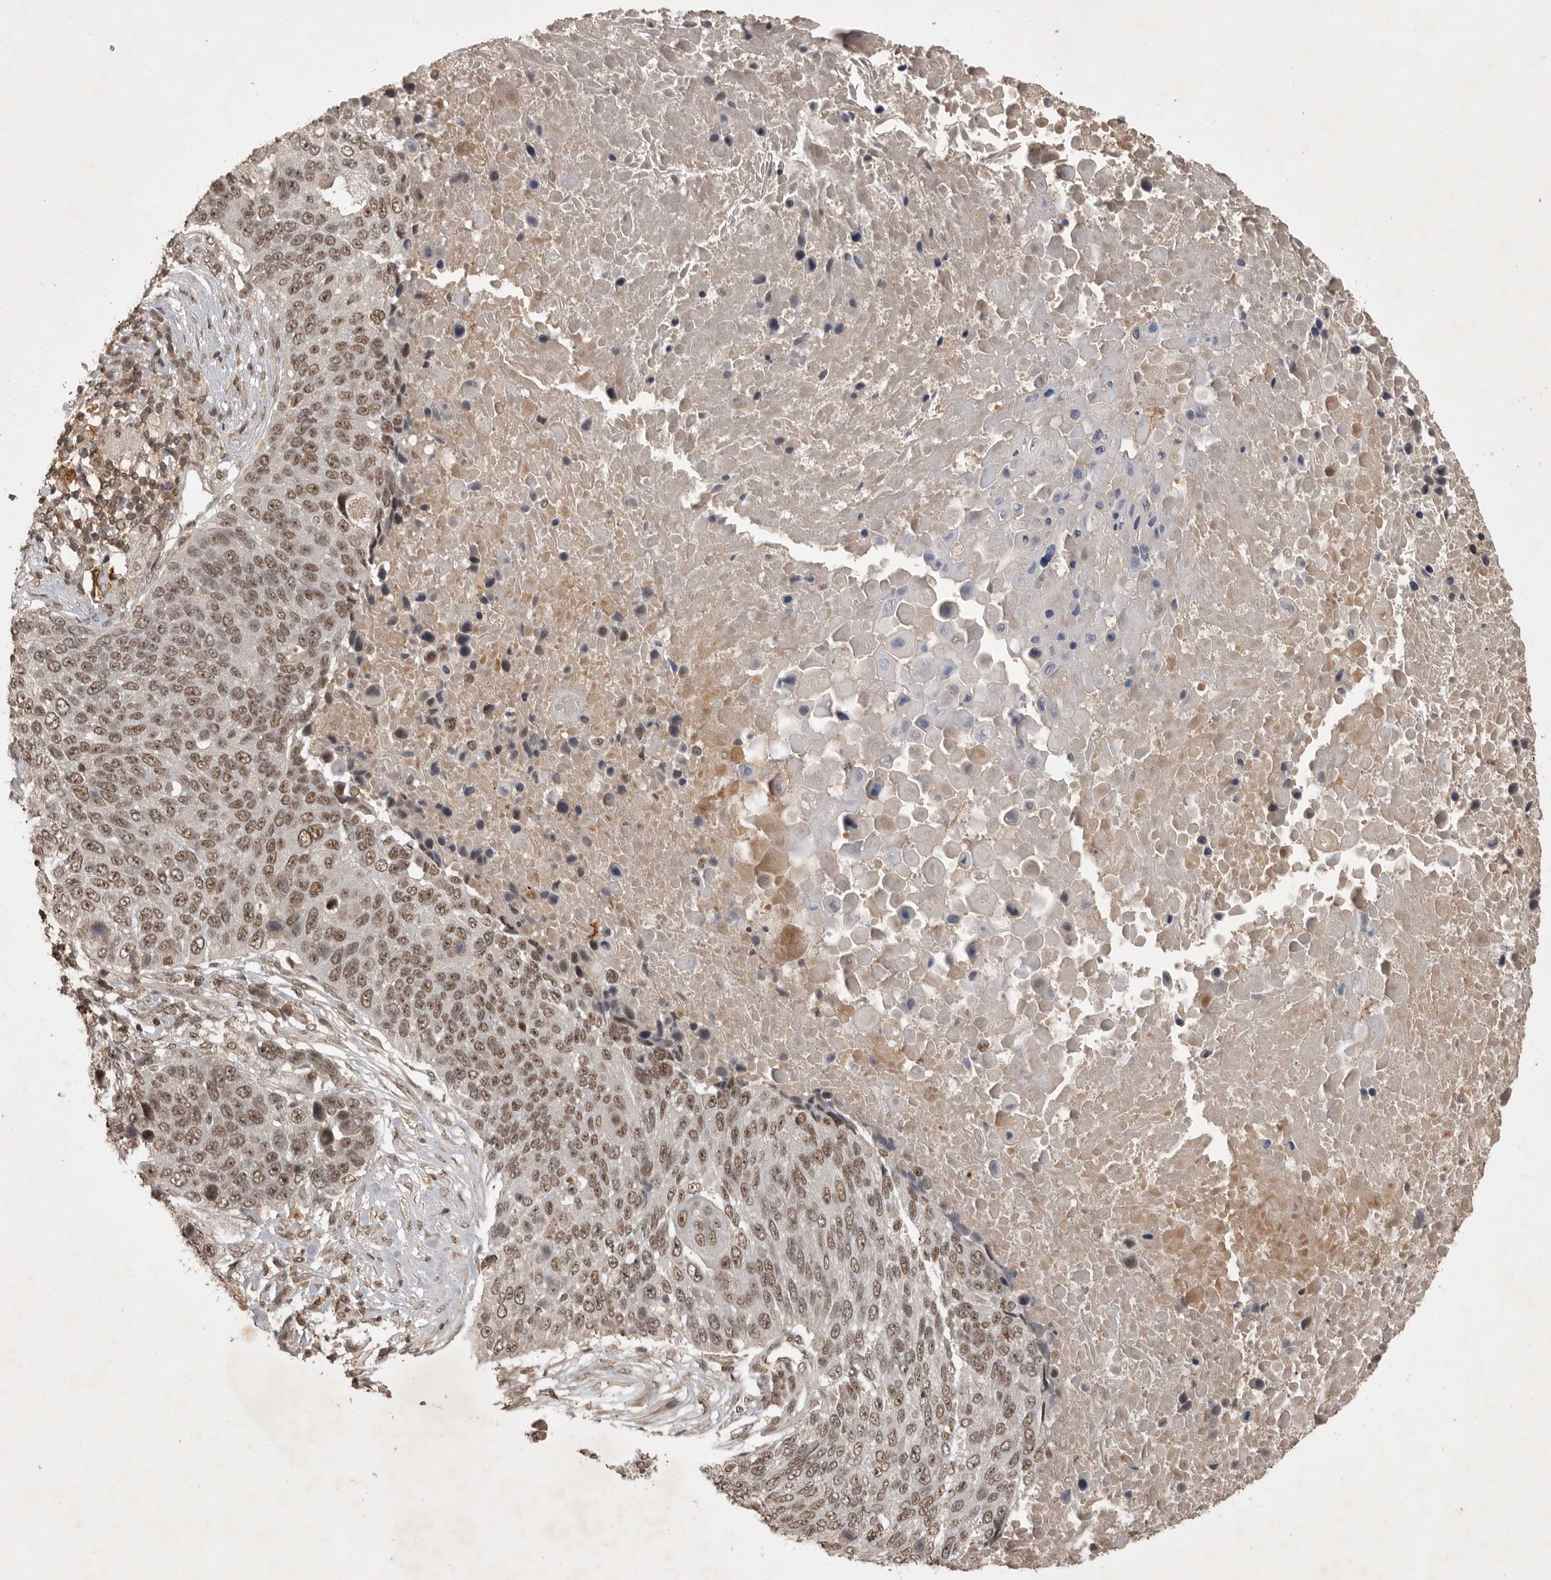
{"staining": {"intensity": "moderate", "quantity": ">75%", "location": "nuclear"}, "tissue": "lung cancer", "cell_type": "Tumor cells", "image_type": "cancer", "snomed": [{"axis": "morphology", "description": "Squamous cell carcinoma, NOS"}, {"axis": "topography", "description": "Lung"}], "caption": "A micrograph of lung cancer stained for a protein demonstrates moderate nuclear brown staining in tumor cells.", "gene": "CBLL1", "patient": {"sex": "male", "age": 66}}